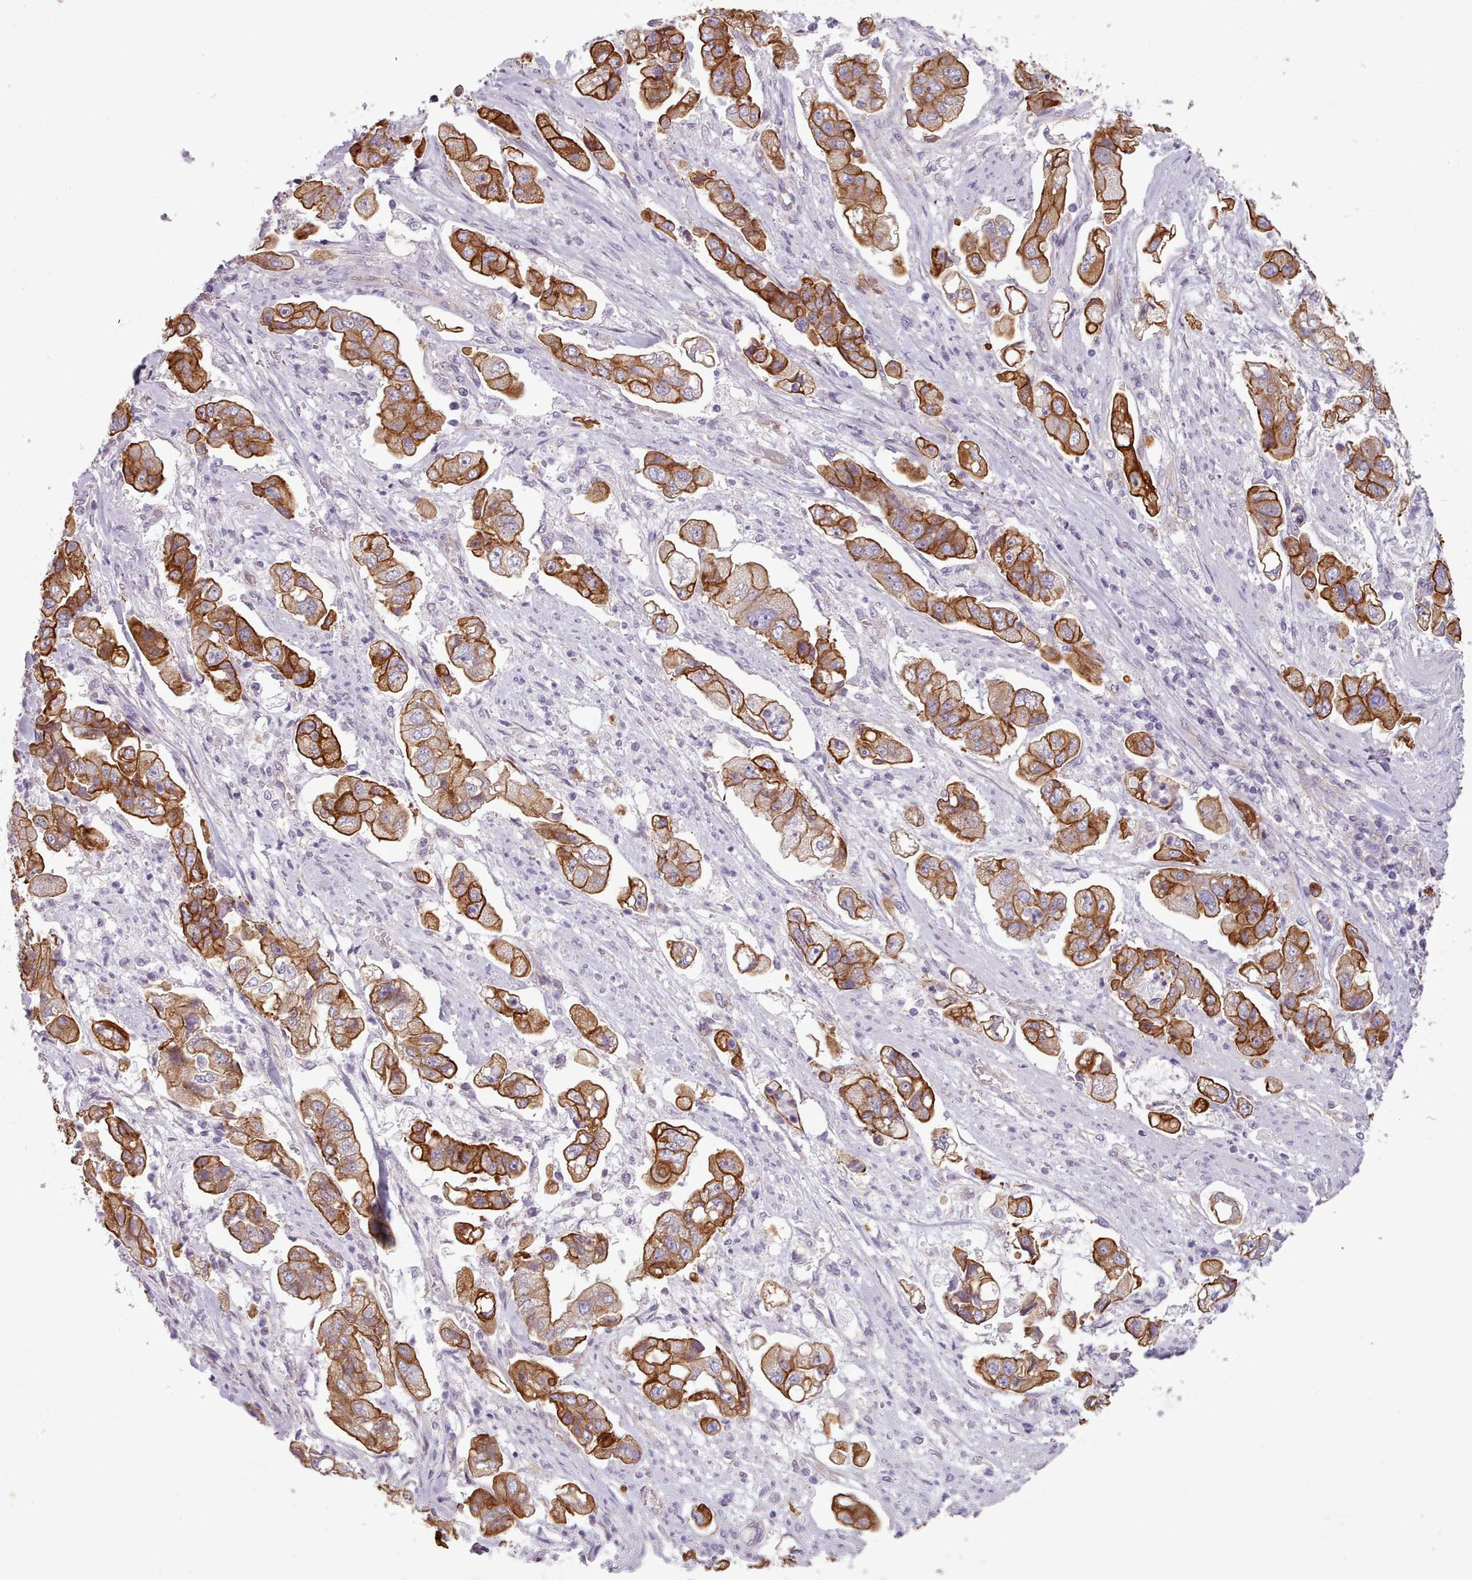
{"staining": {"intensity": "strong", "quantity": ">75%", "location": "cytoplasmic/membranous"}, "tissue": "stomach cancer", "cell_type": "Tumor cells", "image_type": "cancer", "snomed": [{"axis": "morphology", "description": "Adenocarcinoma, NOS"}, {"axis": "topography", "description": "Stomach"}], "caption": "This is a micrograph of immunohistochemistry staining of stomach cancer (adenocarcinoma), which shows strong expression in the cytoplasmic/membranous of tumor cells.", "gene": "PLD4", "patient": {"sex": "male", "age": 62}}